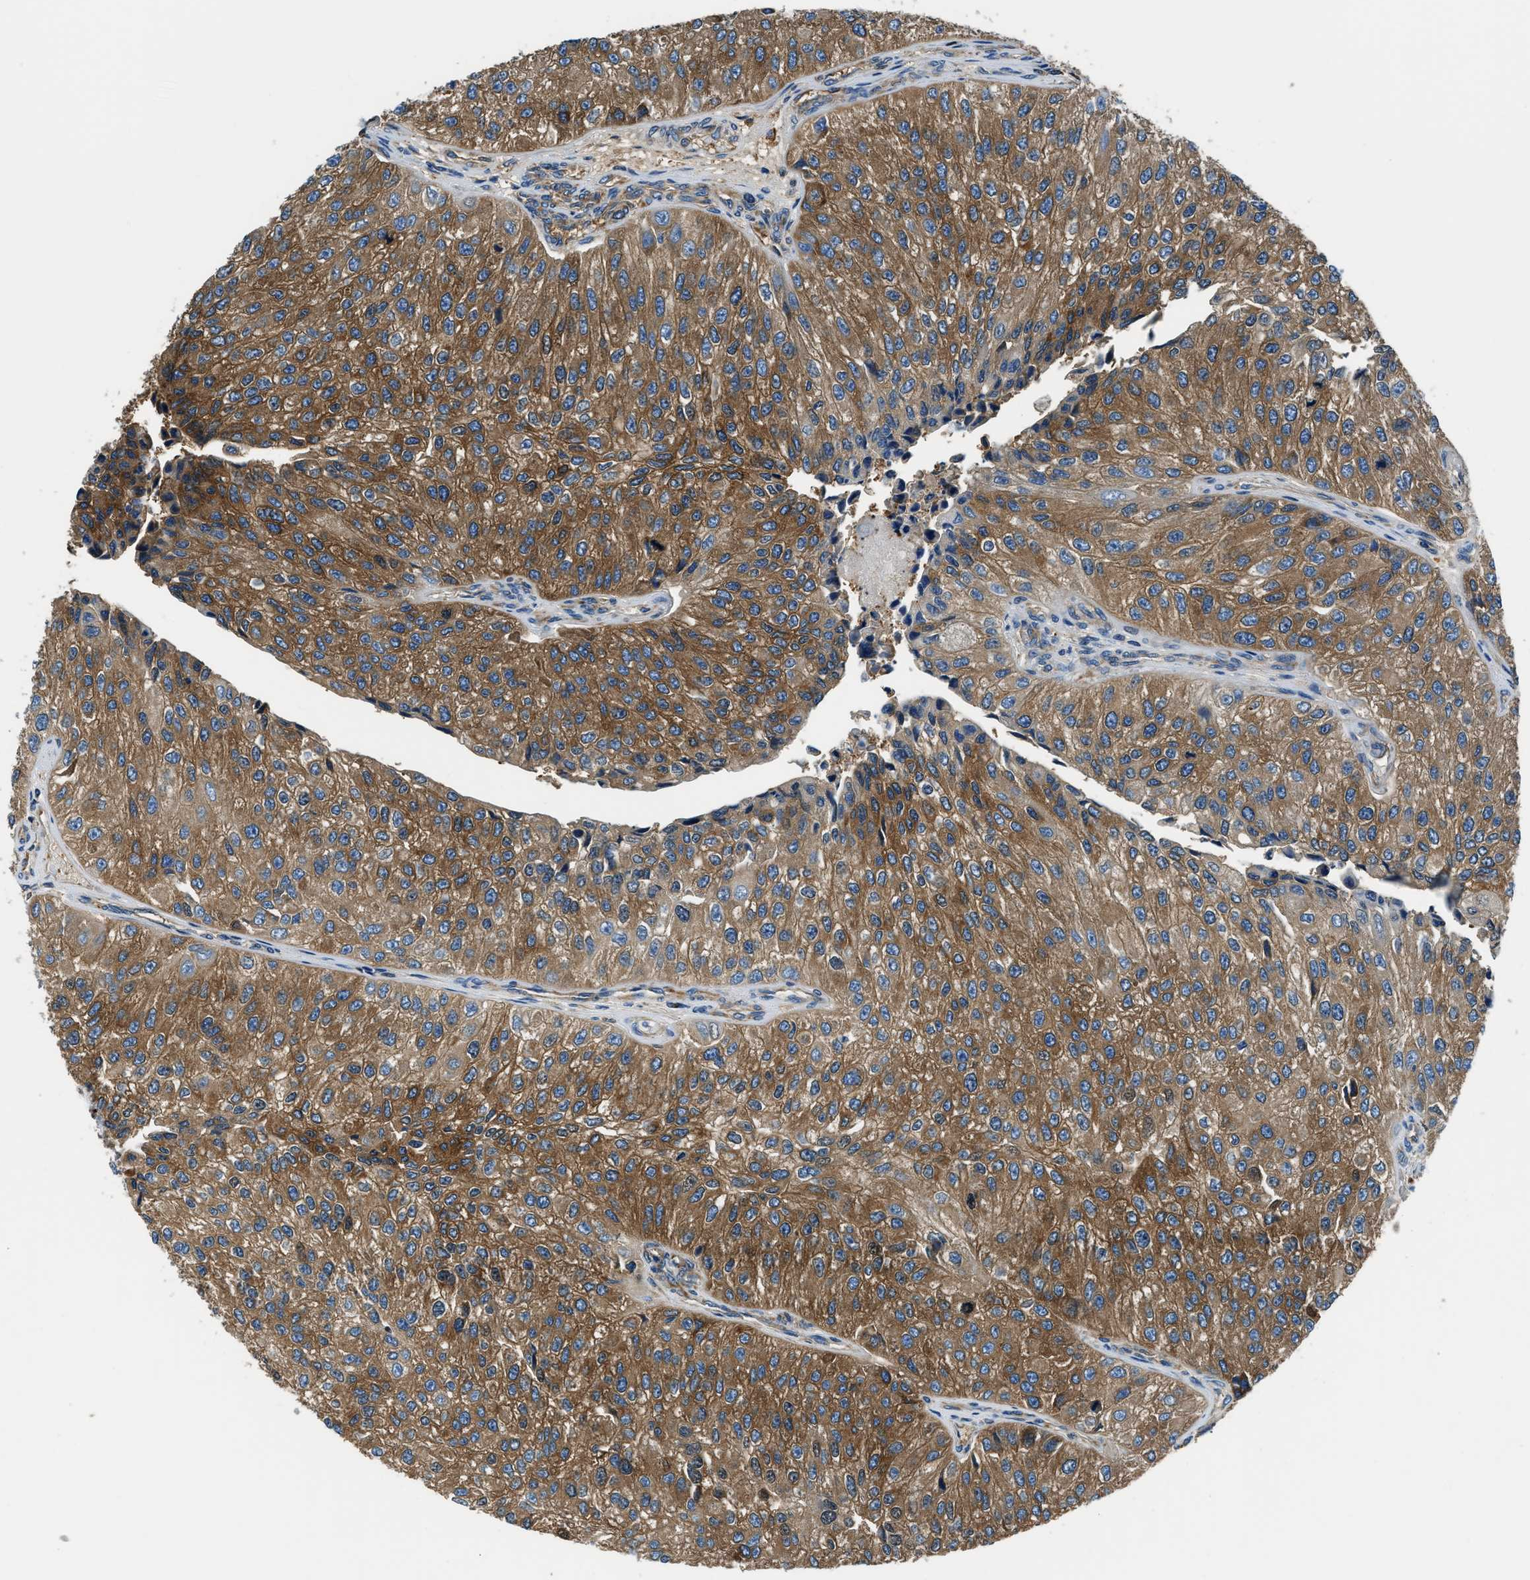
{"staining": {"intensity": "strong", "quantity": ">75%", "location": "cytoplasmic/membranous"}, "tissue": "urothelial cancer", "cell_type": "Tumor cells", "image_type": "cancer", "snomed": [{"axis": "morphology", "description": "Urothelial carcinoma, High grade"}, {"axis": "topography", "description": "Kidney"}, {"axis": "topography", "description": "Urinary bladder"}], "caption": "Immunohistochemistry photomicrograph of neoplastic tissue: human urothelial cancer stained using immunohistochemistry (IHC) demonstrates high levels of strong protein expression localized specifically in the cytoplasmic/membranous of tumor cells, appearing as a cytoplasmic/membranous brown color.", "gene": "EEA1", "patient": {"sex": "male", "age": 77}}